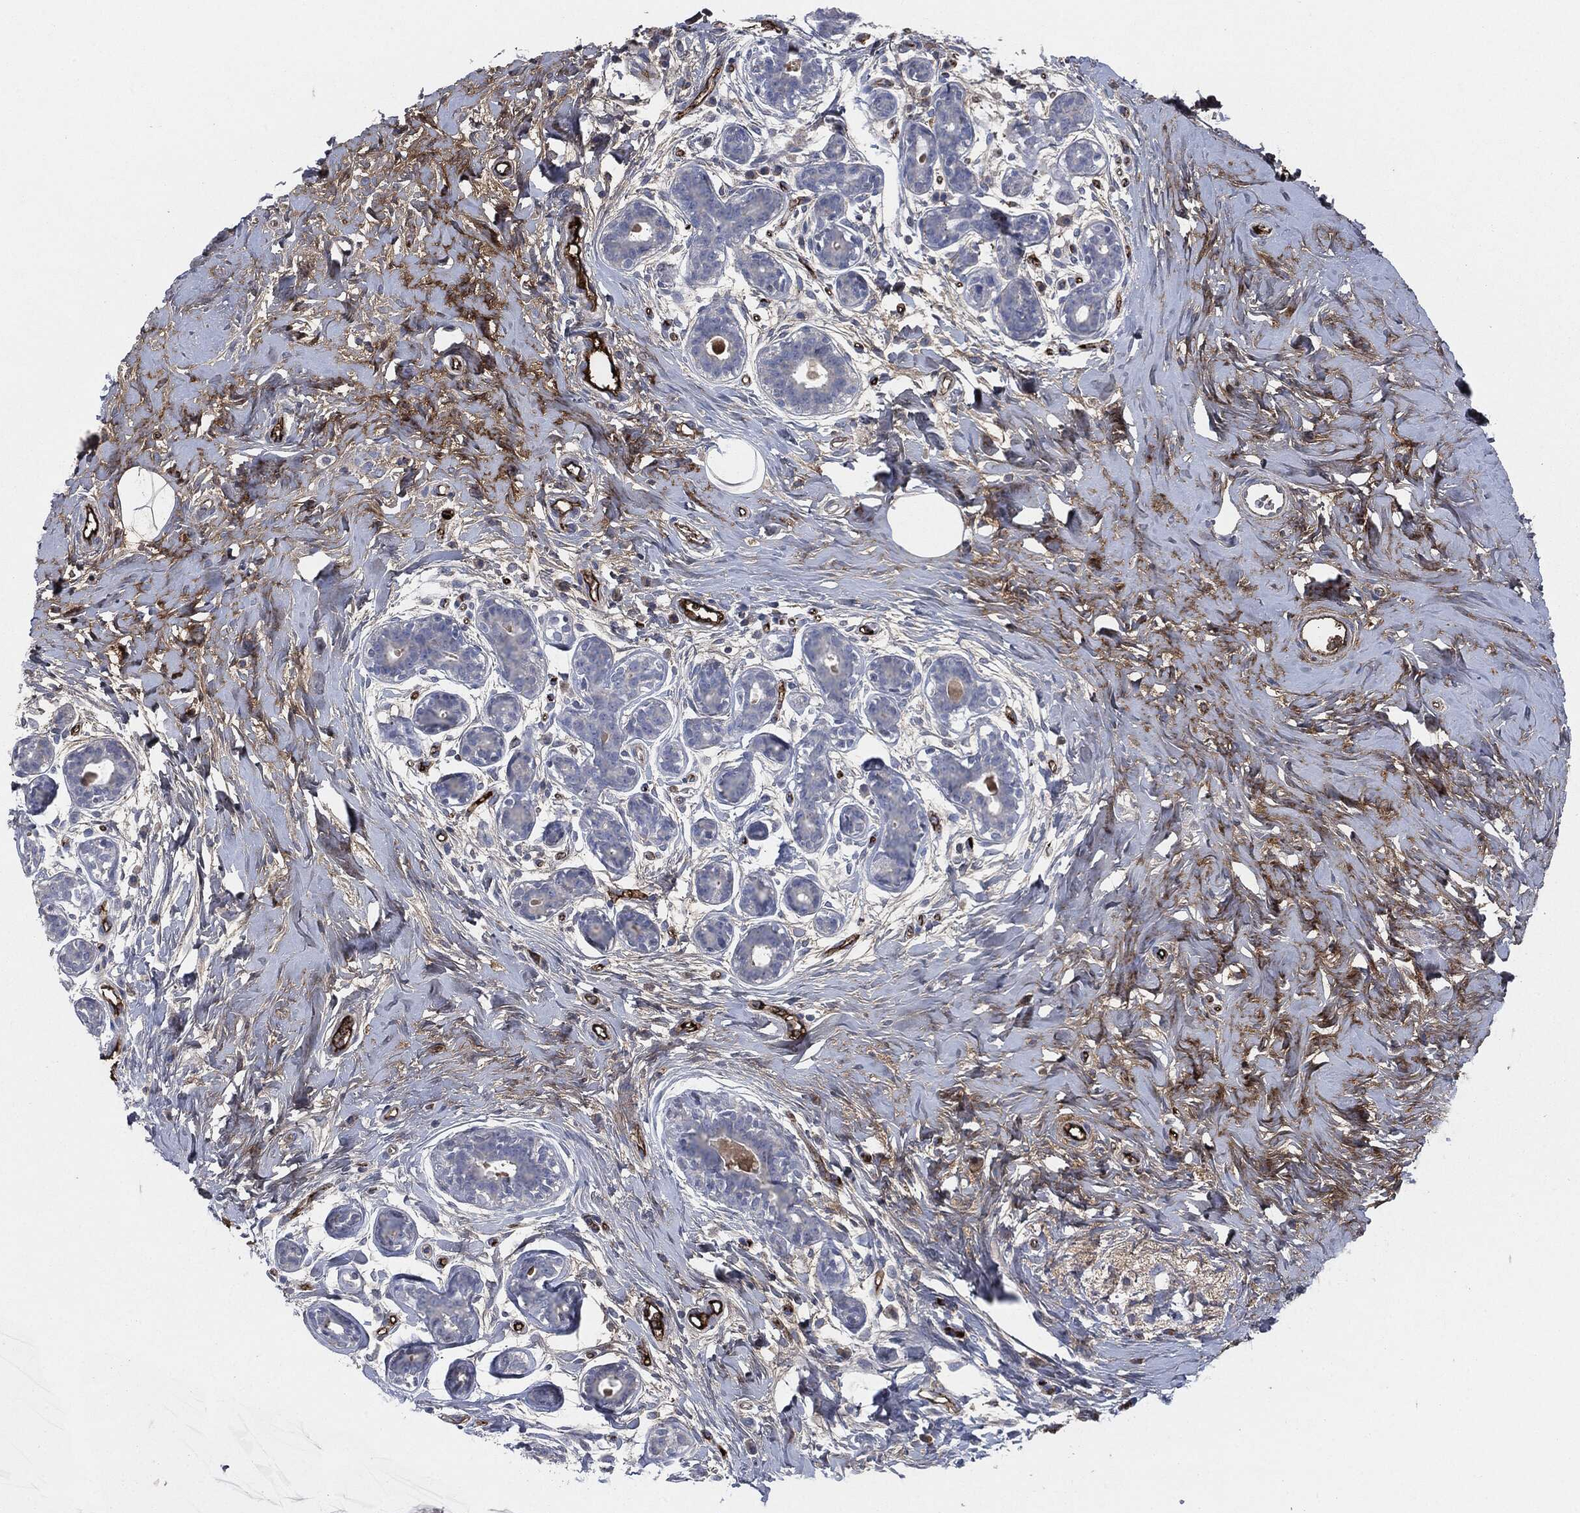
{"staining": {"intensity": "negative", "quantity": "none", "location": "none"}, "tissue": "breast", "cell_type": "Adipocytes", "image_type": "normal", "snomed": [{"axis": "morphology", "description": "Normal tissue, NOS"}, {"axis": "topography", "description": "Breast"}], "caption": "This is a photomicrograph of immunohistochemistry staining of normal breast, which shows no positivity in adipocytes. Brightfield microscopy of immunohistochemistry stained with DAB (brown) and hematoxylin (blue), captured at high magnification.", "gene": "APOB", "patient": {"sex": "female", "age": 43}}